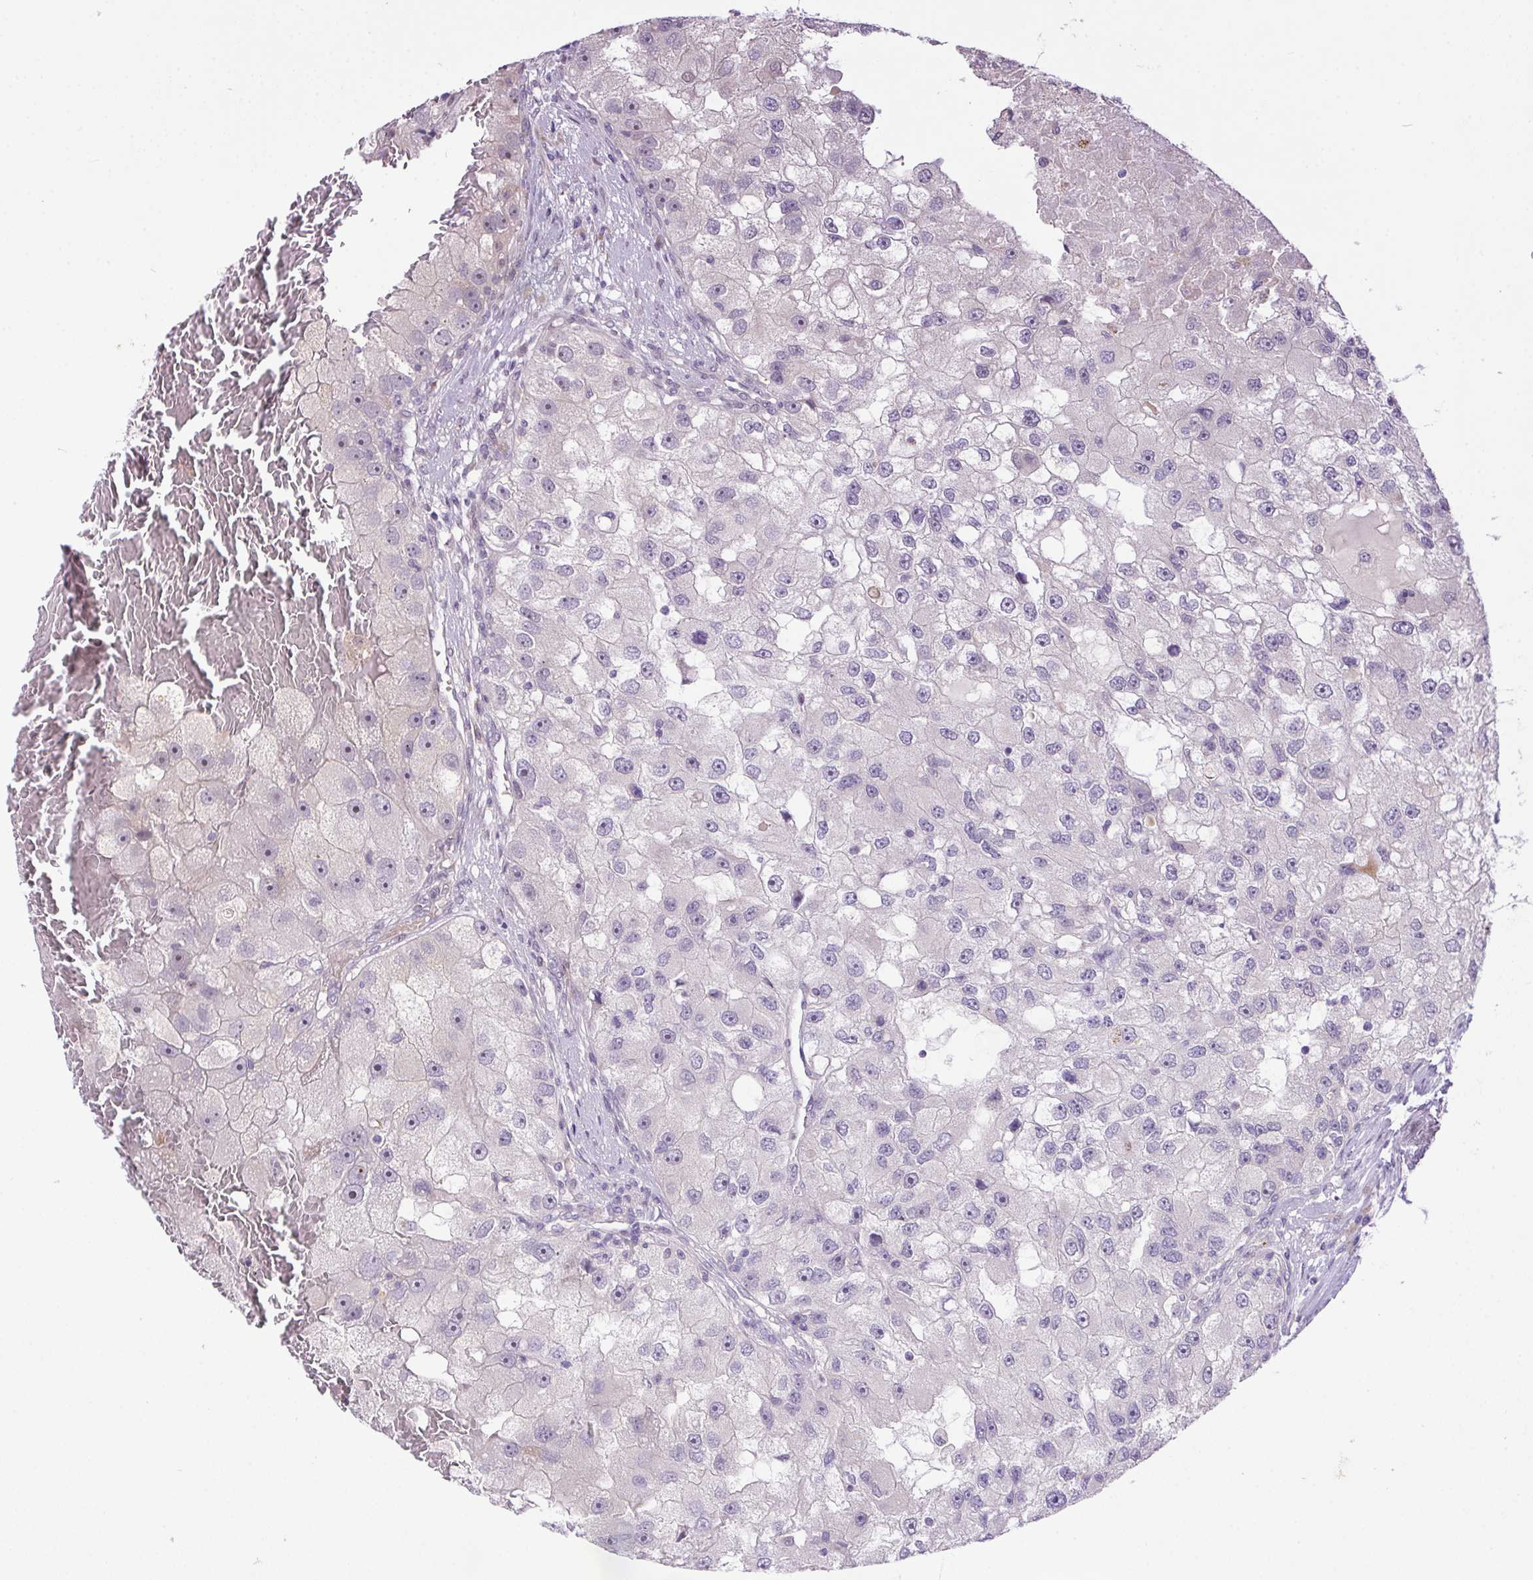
{"staining": {"intensity": "negative", "quantity": "none", "location": "none"}, "tissue": "renal cancer", "cell_type": "Tumor cells", "image_type": "cancer", "snomed": [{"axis": "morphology", "description": "Adenocarcinoma, NOS"}, {"axis": "topography", "description": "Kidney"}], "caption": "Tumor cells are negative for brown protein staining in renal cancer (adenocarcinoma). The staining was performed using DAB (3,3'-diaminobenzidine) to visualize the protein expression in brown, while the nuclei were stained in blue with hematoxylin (Magnification: 20x).", "gene": "LRRTM1", "patient": {"sex": "male", "age": 63}}